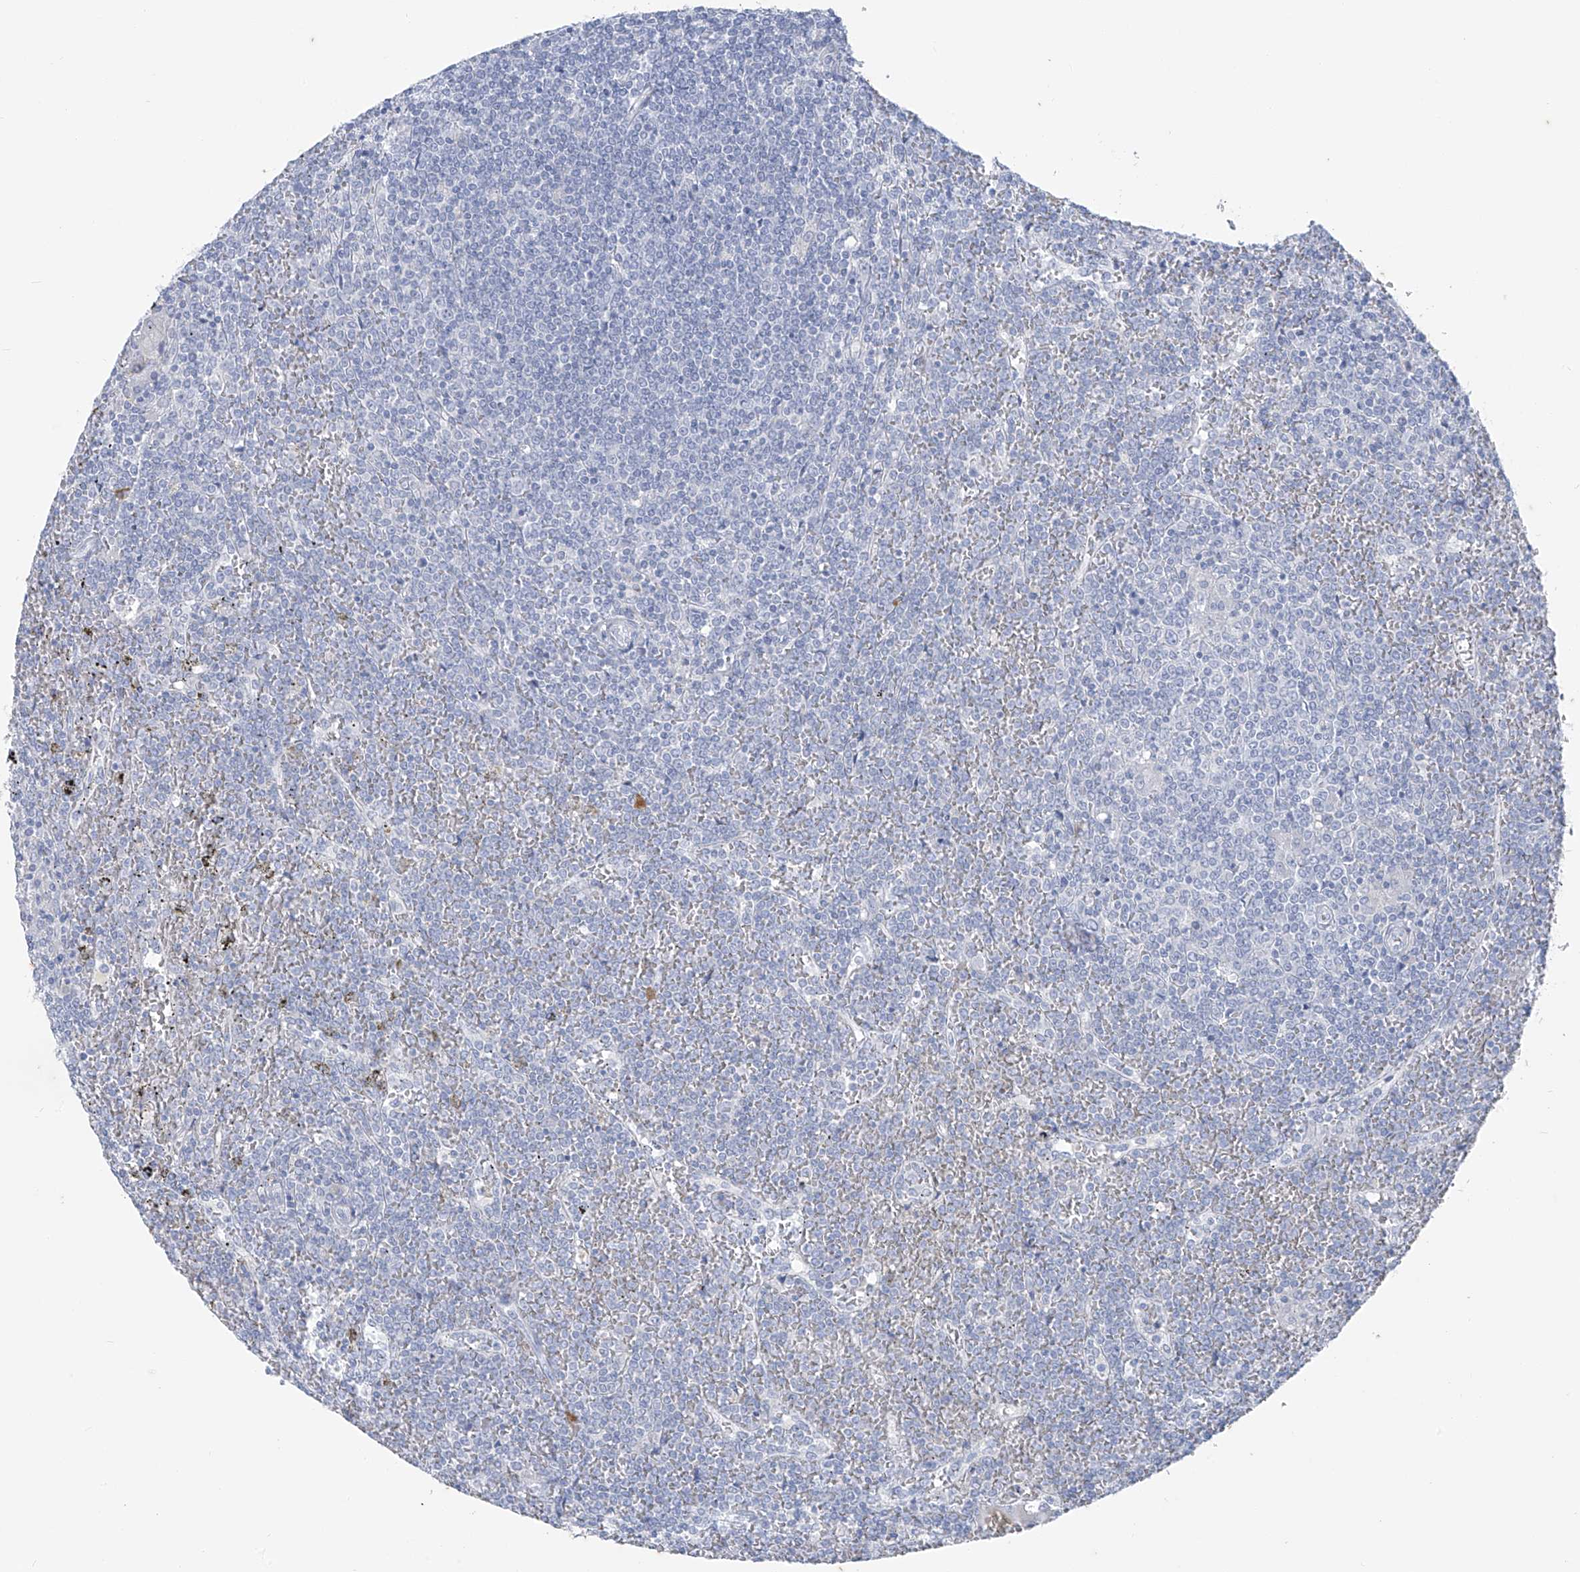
{"staining": {"intensity": "negative", "quantity": "none", "location": "none"}, "tissue": "lymphoma", "cell_type": "Tumor cells", "image_type": "cancer", "snomed": [{"axis": "morphology", "description": "Malignant lymphoma, non-Hodgkin's type, Low grade"}, {"axis": "topography", "description": "Spleen"}], "caption": "A micrograph of low-grade malignant lymphoma, non-Hodgkin's type stained for a protein reveals no brown staining in tumor cells.", "gene": "CX3CR1", "patient": {"sex": "female", "age": 19}}